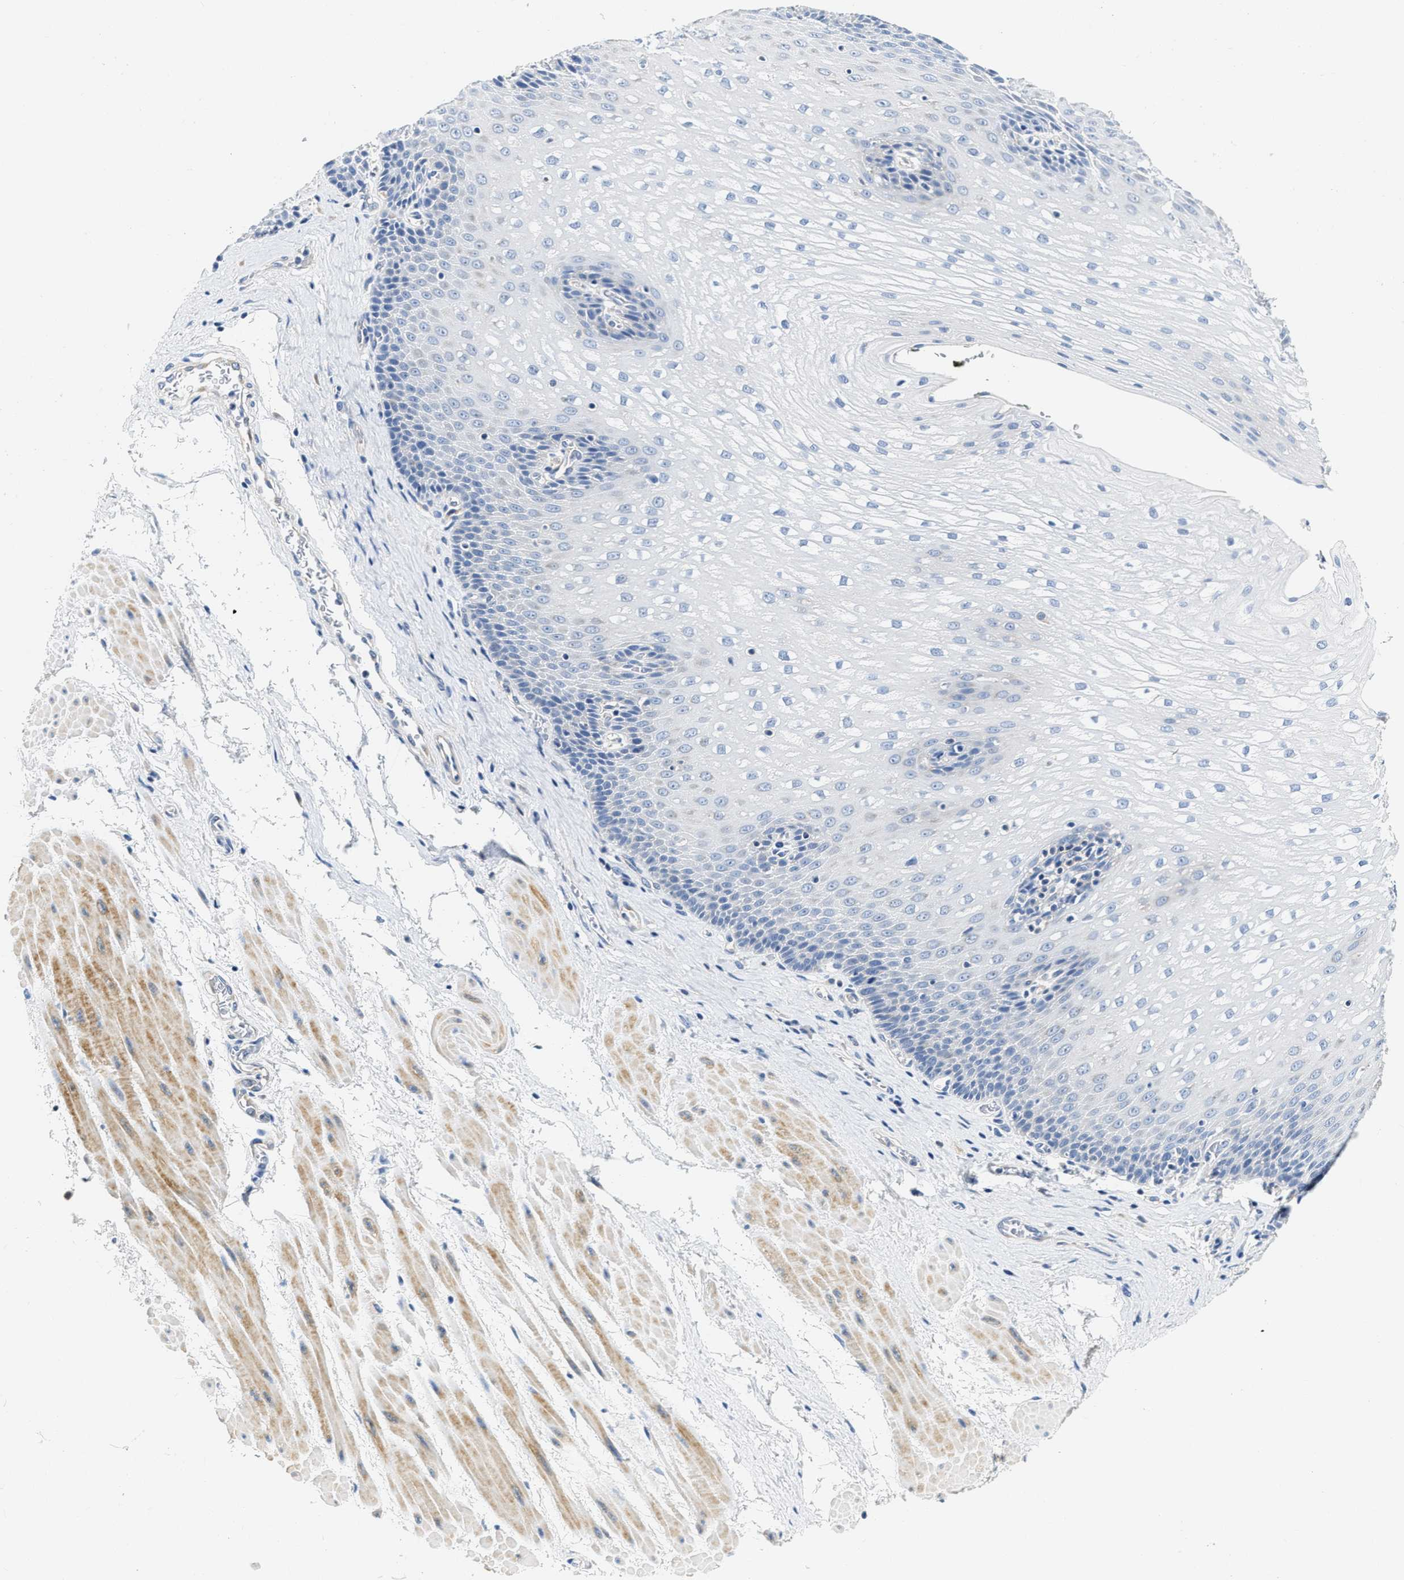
{"staining": {"intensity": "negative", "quantity": "none", "location": "none"}, "tissue": "esophagus", "cell_type": "Squamous epithelial cells", "image_type": "normal", "snomed": [{"axis": "morphology", "description": "Normal tissue, NOS"}, {"axis": "topography", "description": "Esophagus"}], "caption": "Normal esophagus was stained to show a protein in brown. There is no significant staining in squamous epithelial cells. (DAB (3,3'-diaminobenzidine) immunohistochemistry (IHC), high magnification).", "gene": "EIF2AK2", "patient": {"sex": "male", "age": 48}}